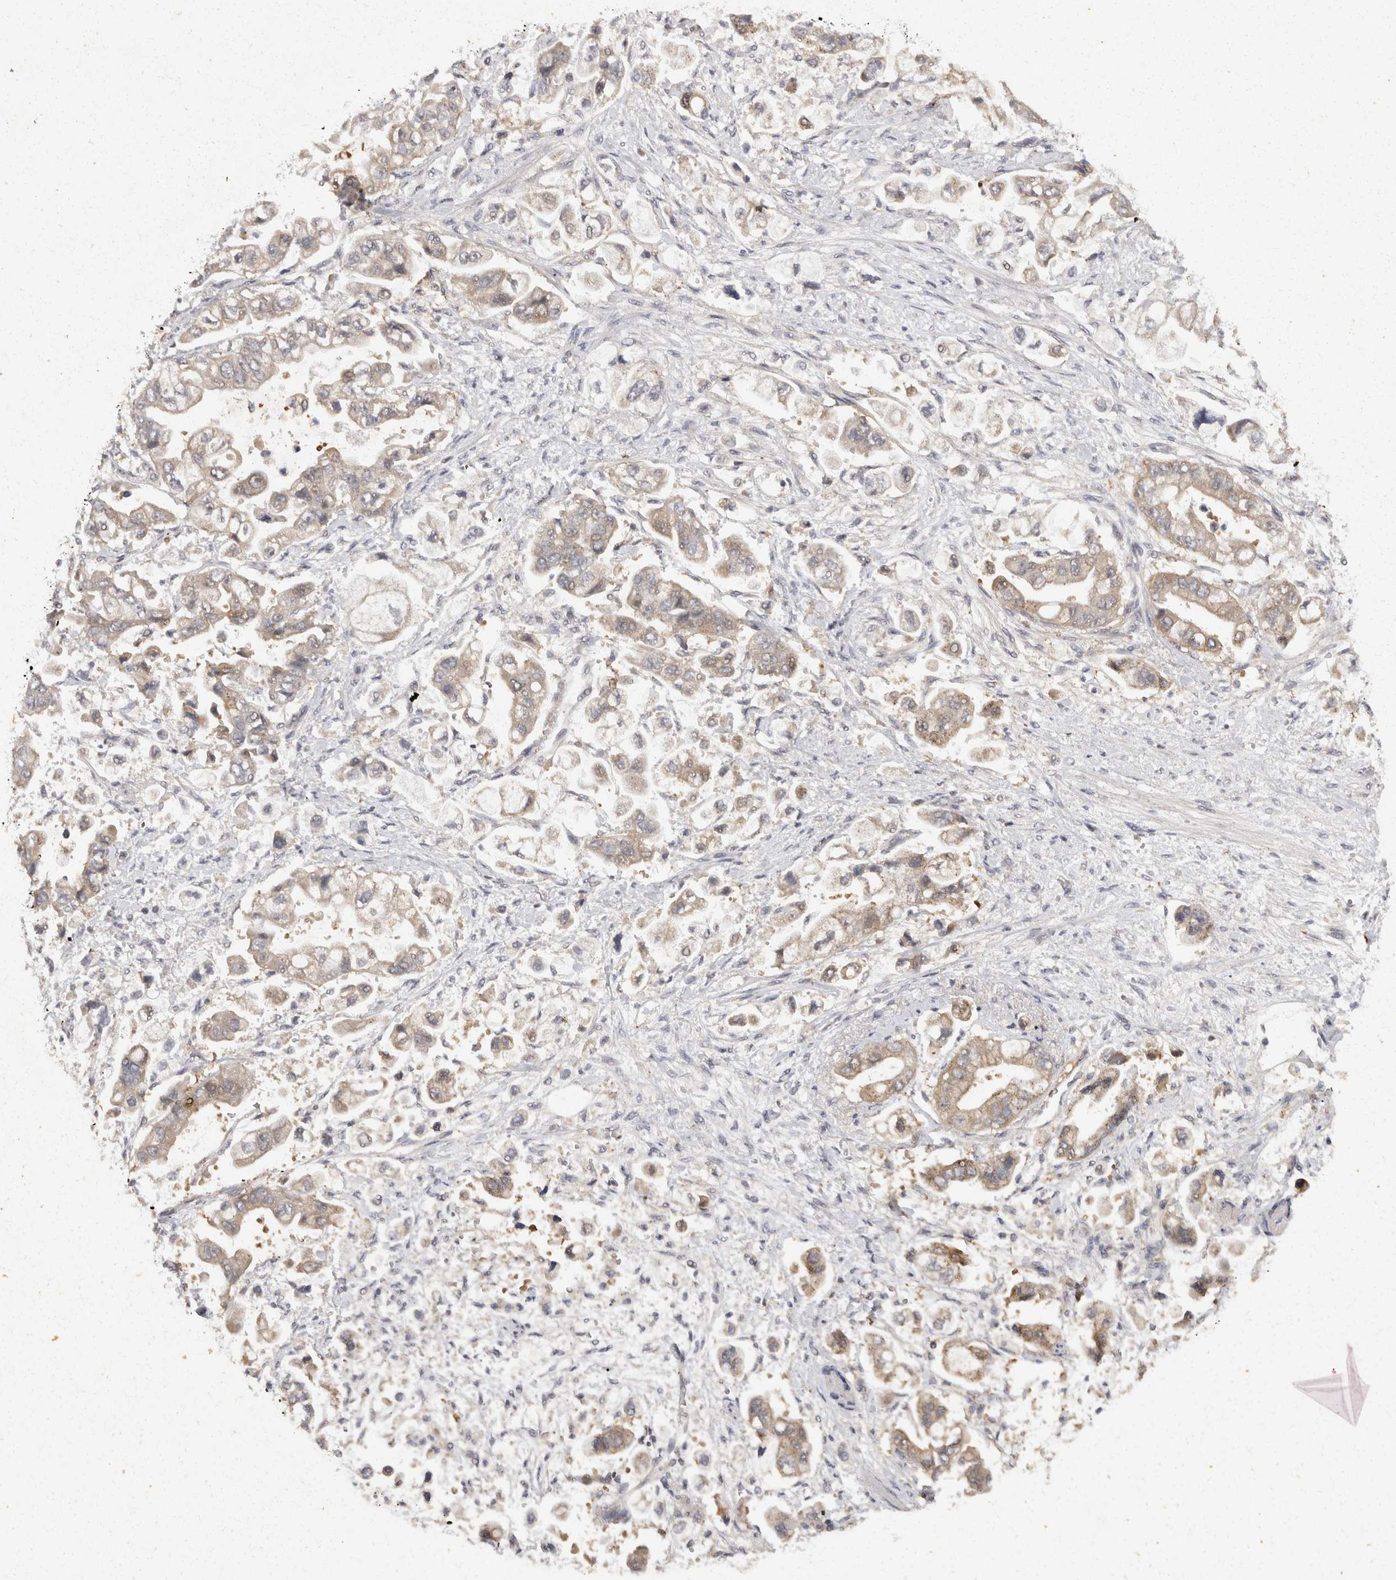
{"staining": {"intensity": "moderate", "quantity": ">75%", "location": "cytoplasmic/membranous"}, "tissue": "stomach cancer", "cell_type": "Tumor cells", "image_type": "cancer", "snomed": [{"axis": "morphology", "description": "Adenocarcinoma, NOS"}, {"axis": "topography", "description": "Stomach"}], "caption": "Stomach cancer was stained to show a protein in brown. There is medium levels of moderate cytoplasmic/membranous staining in about >75% of tumor cells.", "gene": "ACAT2", "patient": {"sex": "male", "age": 62}}